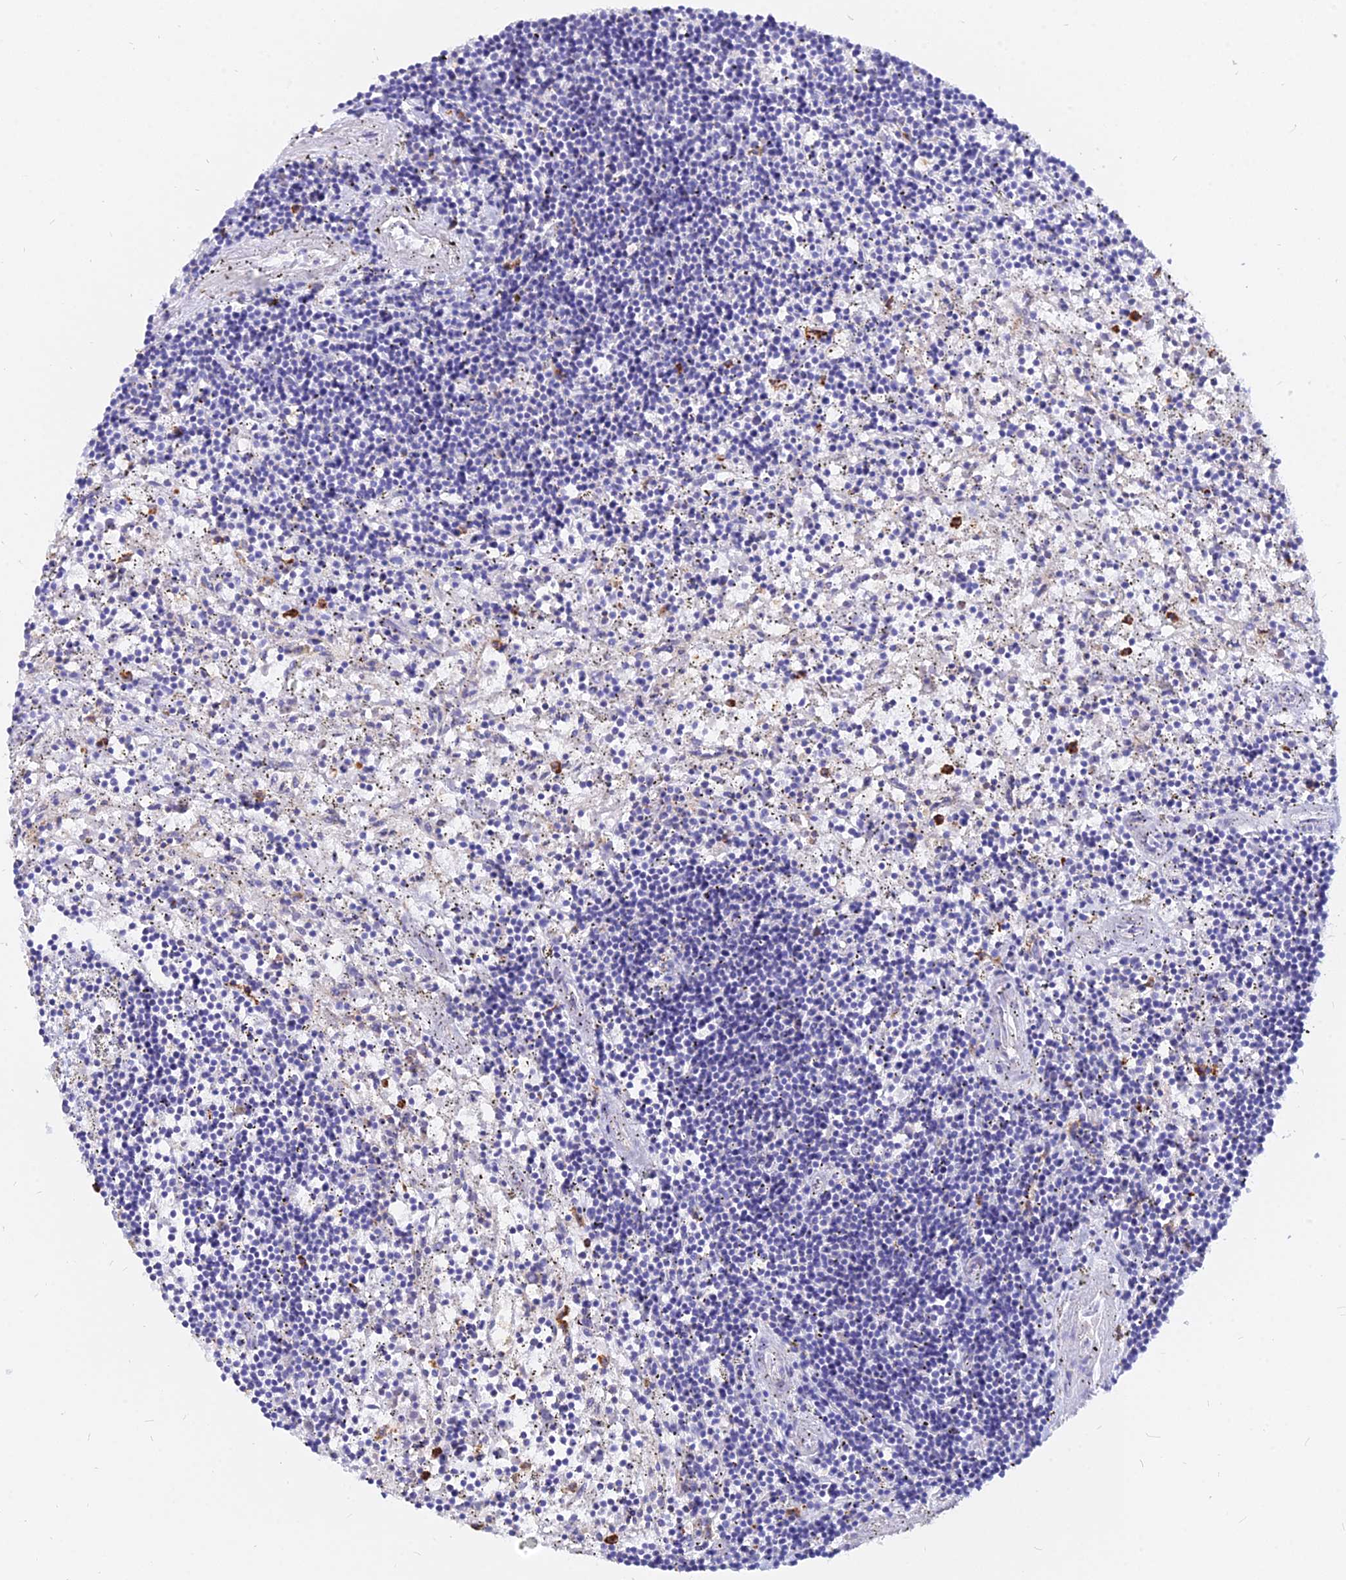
{"staining": {"intensity": "negative", "quantity": "none", "location": "none"}, "tissue": "lymphoma", "cell_type": "Tumor cells", "image_type": "cancer", "snomed": [{"axis": "morphology", "description": "Malignant lymphoma, non-Hodgkin's type, Low grade"}, {"axis": "topography", "description": "Spleen"}], "caption": "Tumor cells are negative for protein expression in human malignant lymphoma, non-Hodgkin's type (low-grade).", "gene": "AGTRAP", "patient": {"sex": "male", "age": 76}}